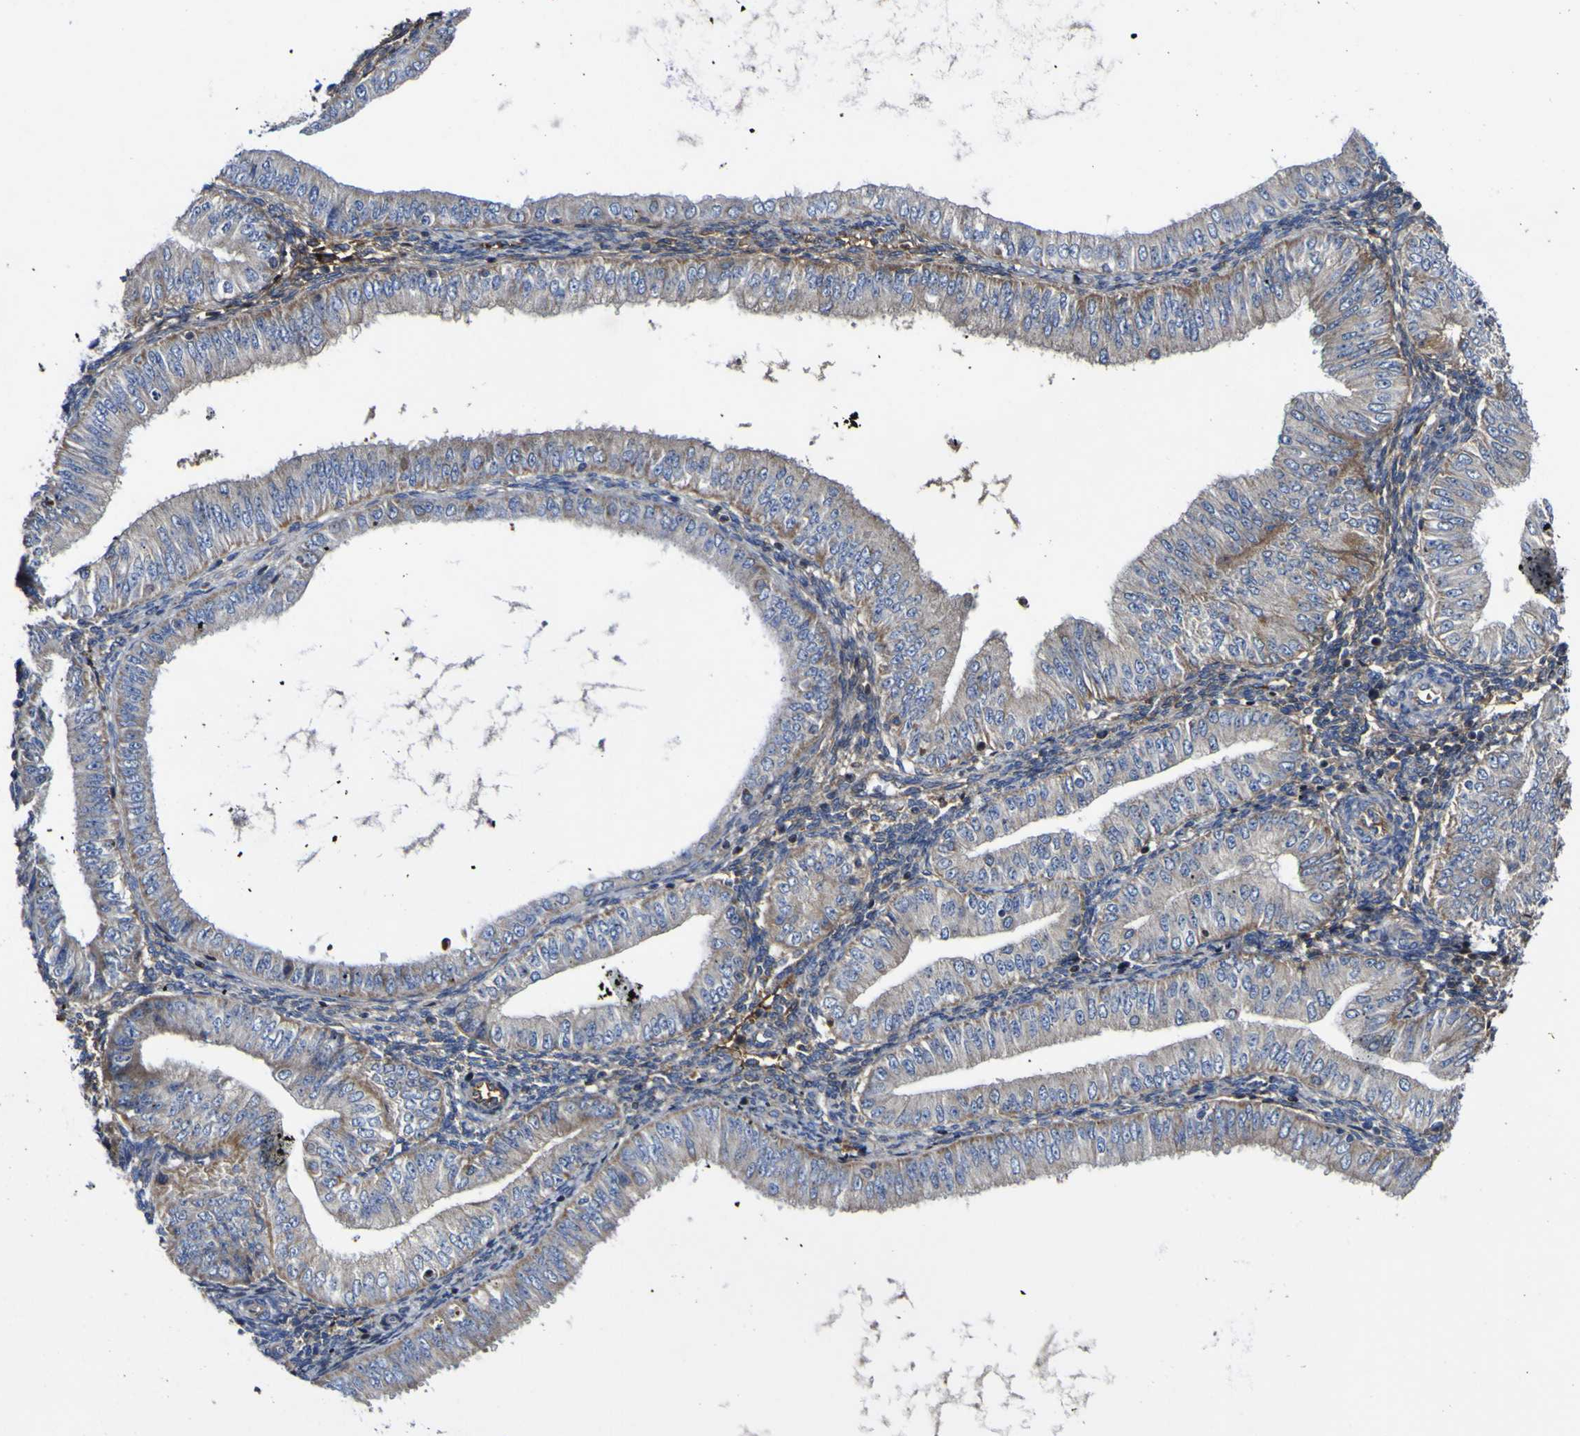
{"staining": {"intensity": "weak", "quantity": "25%-75%", "location": "cytoplasmic/membranous"}, "tissue": "endometrial cancer", "cell_type": "Tumor cells", "image_type": "cancer", "snomed": [{"axis": "morphology", "description": "Normal tissue, NOS"}, {"axis": "morphology", "description": "Adenocarcinoma, NOS"}, {"axis": "topography", "description": "Endometrium"}], "caption": "High-power microscopy captured an IHC micrograph of endometrial cancer, revealing weak cytoplasmic/membranous staining in approximately 25%-75% of tumor cells. Ihc stains the protein in brown and the nuclei are stained blue.", "gene": "CCDC90B", "patient": {"sex": "female", "age": 53}}